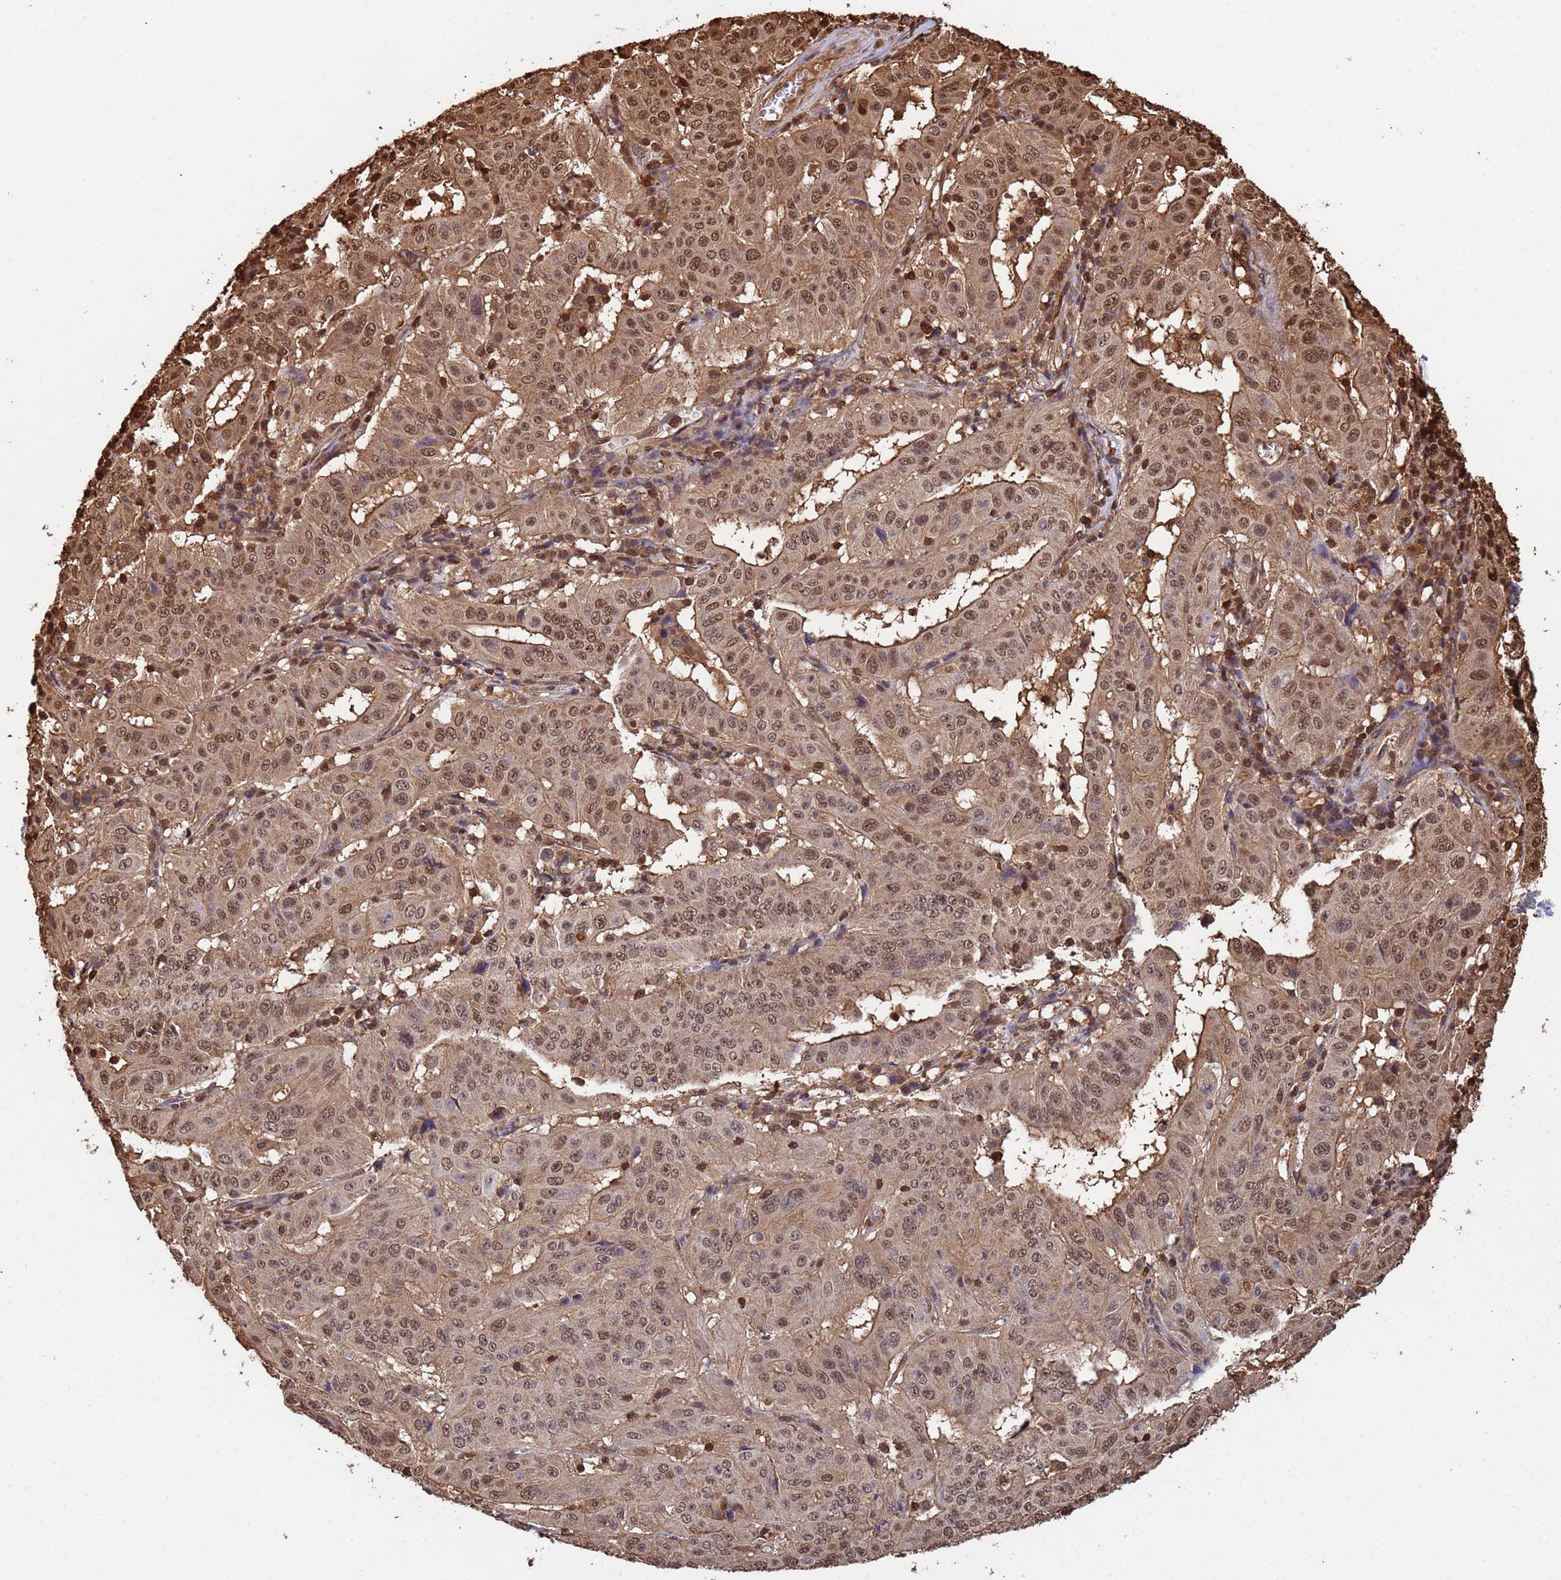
{"staining": {"intensity": "moderate", "quantity": ">75%", "location": "cytoplasmic/membranous,nuclear"}, "tissue": "pancreatic cancer", "cell_type": "Tumor cells", "image_type": "cancer", "snomed": [{"axis": "morphology", "description": "Adenocarcinoma, NOS"}, {"axis": "topography", "description": "Pancreas"}], "caption": "A photomicrograph of pancreatic adenocarcinoma stained for a protein demonstrates moderate cytoplasmic/membranous and nuclear brown staining in tumor cells. (Stains: DAB (3,3'-diaminobenzidine) in brown, nuclei in blue, Microscopy: brightfield microscopy at high magnification).", "gene": "SUMO4", "patient": {"sex": "male", "age": 63}}